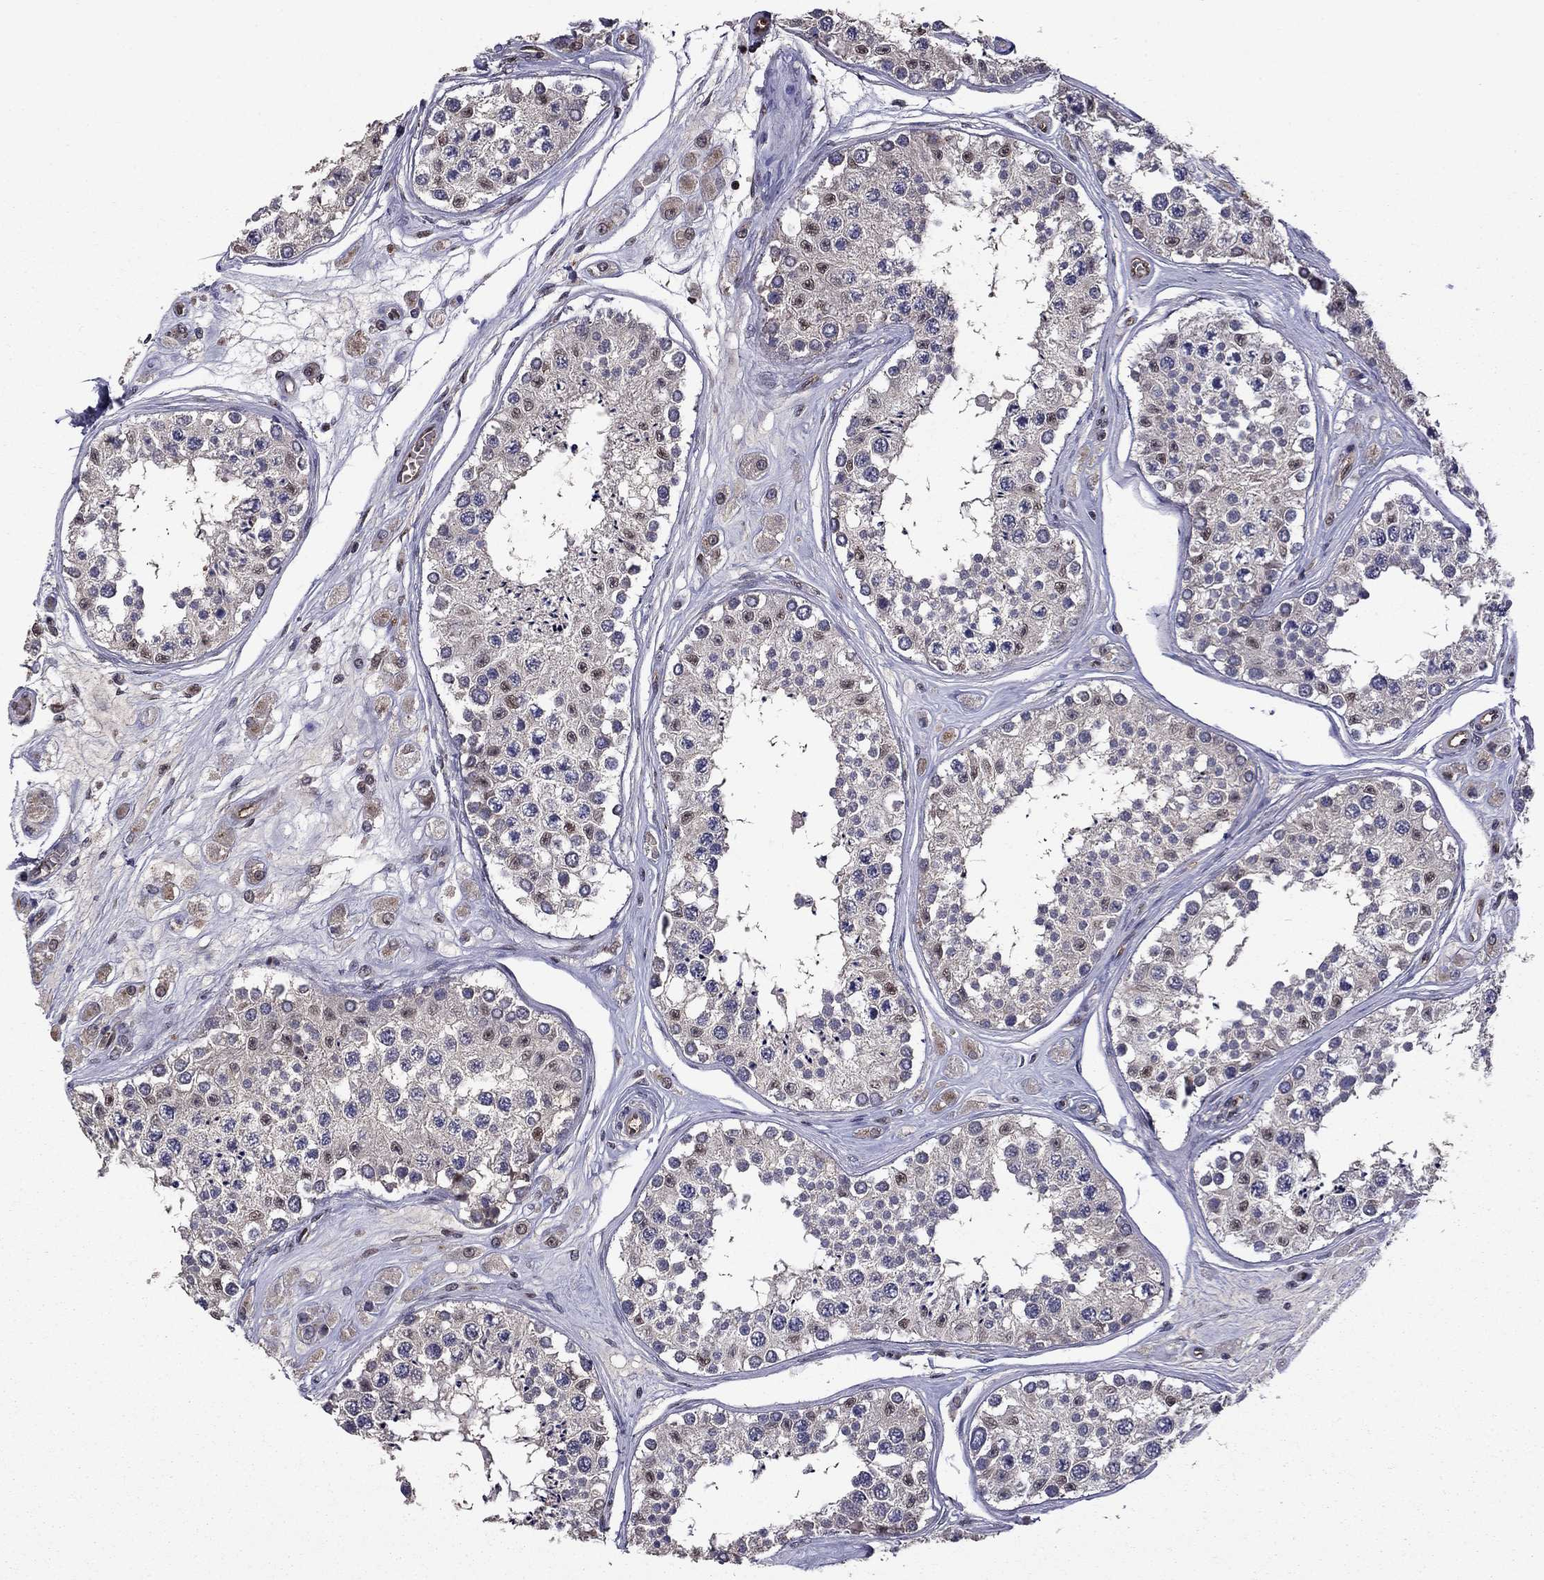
{"staining": {"intensity": "weak", "quantity": "<25%", "location": "nuclear"}, "tissue": "testis", "cell_type": "Cells in seminiferous ducts", "image_type": "normal", "snomed": [{"axis": "morphology", "description": "Normal tissue, NOS"}, {"axis": "topography", "description": "Testis"}], "caption": "There is no significant positivity in cells in seminiferous ducts of testis. The staining was performed using DAB to visualize the protein expression in brown, while the nuclei were stained in blue with hematoxylin (Magnification: 20x).", "gene": "APPBP2", "patient": {"sex": "male", "age": 25}}